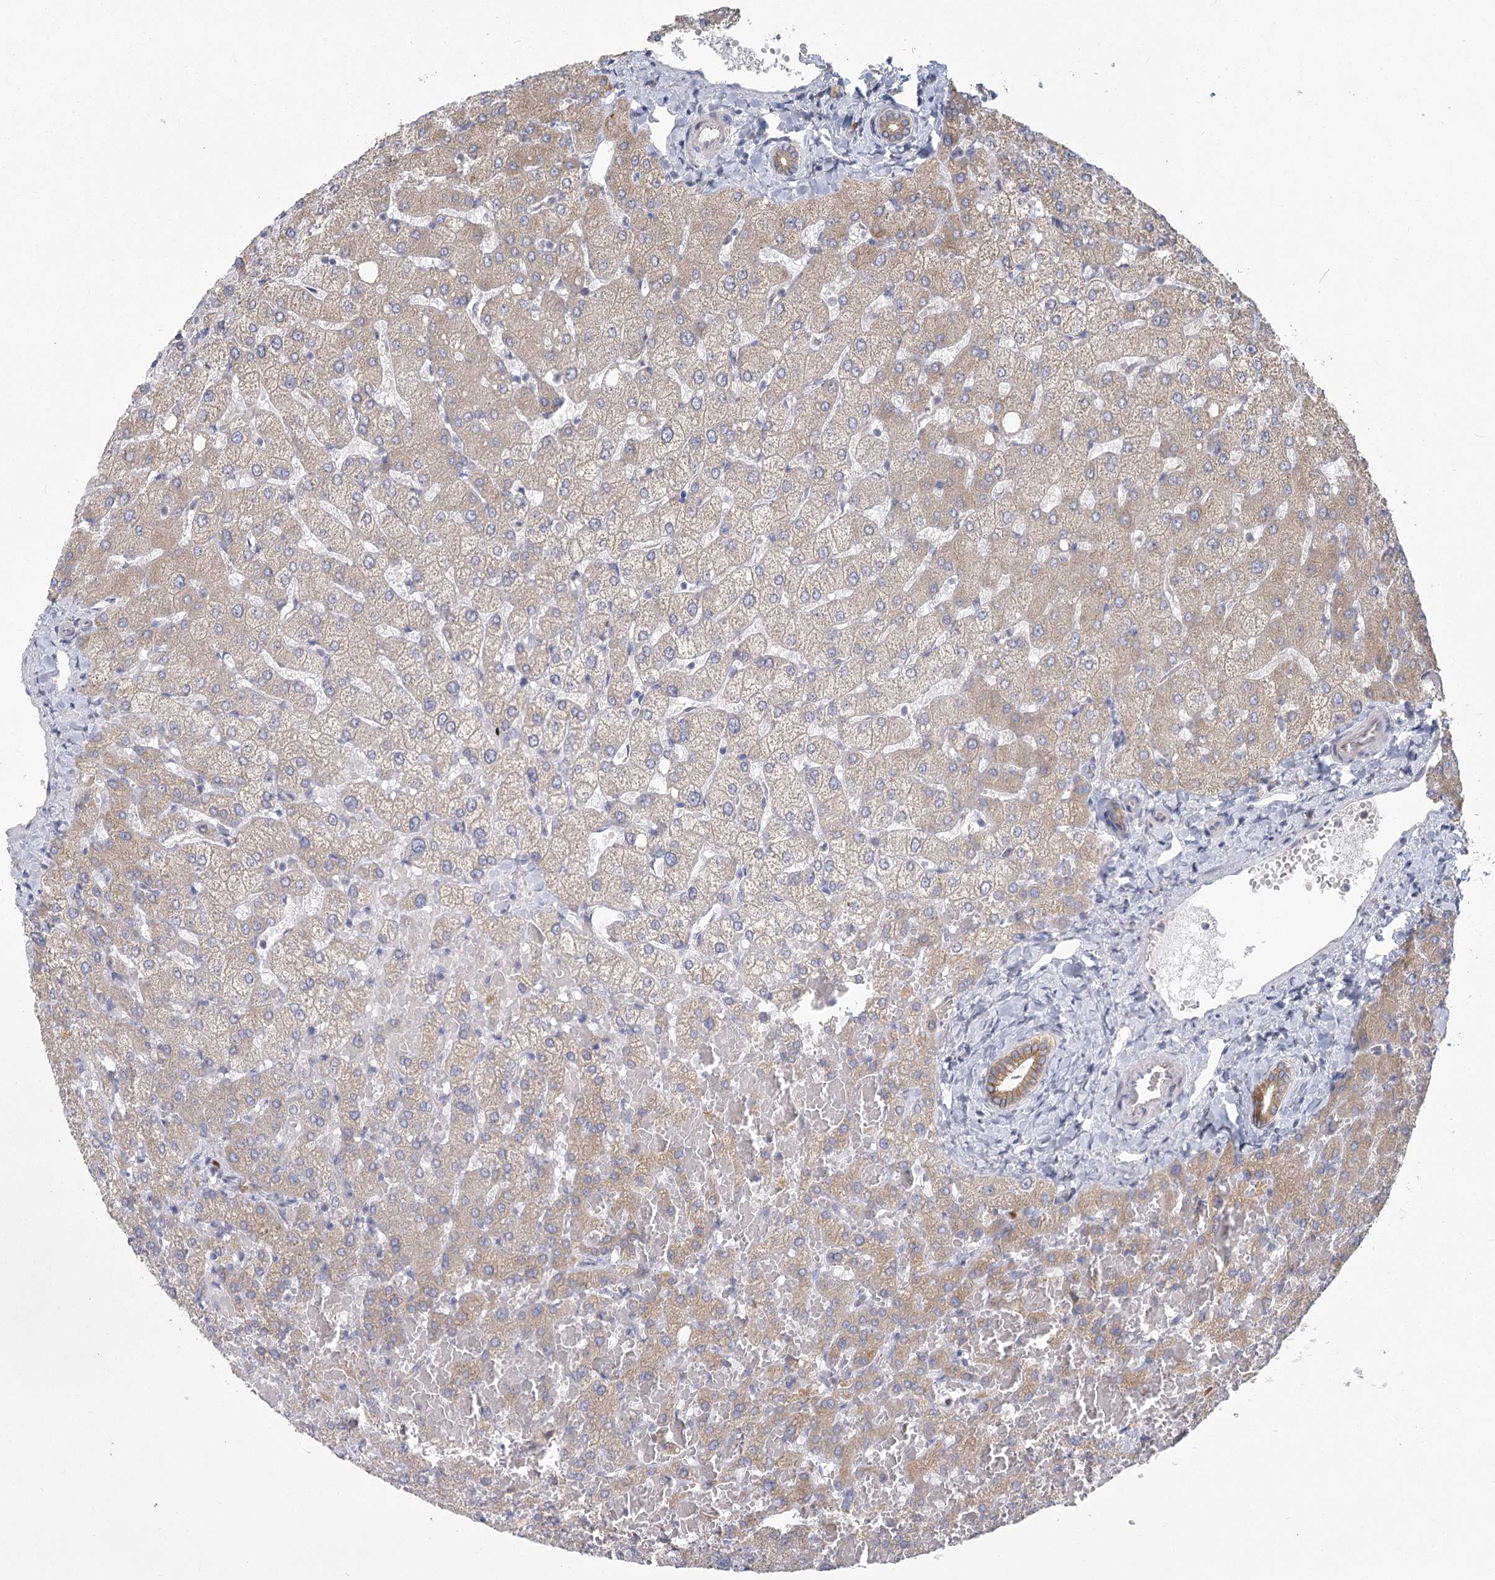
{"staining": {"intensity": "moderate", "quantity": "25%-75%", "location": "cytoplasmic/membranous"}, "tissue": "liver", "cell_type": "Cholangiocytes", "image_type": "normal", "snomed": [{"axis": "morphology", "description": "Normal tissue, NOS"}, {"axis": "topography", "description": "Liver"}], "caption": "Liver stained with immunohistochemistry shows moderate cytoplasmic/membranous positivity in about 25%-75% of cholangiocytes. The staining was performed using DAB, with brown indicating positive protein expression. Nuclei are stained blue with hematoxylin.", "gene": "CNTLN", "patient": {"sex": "female", "age": 54}}